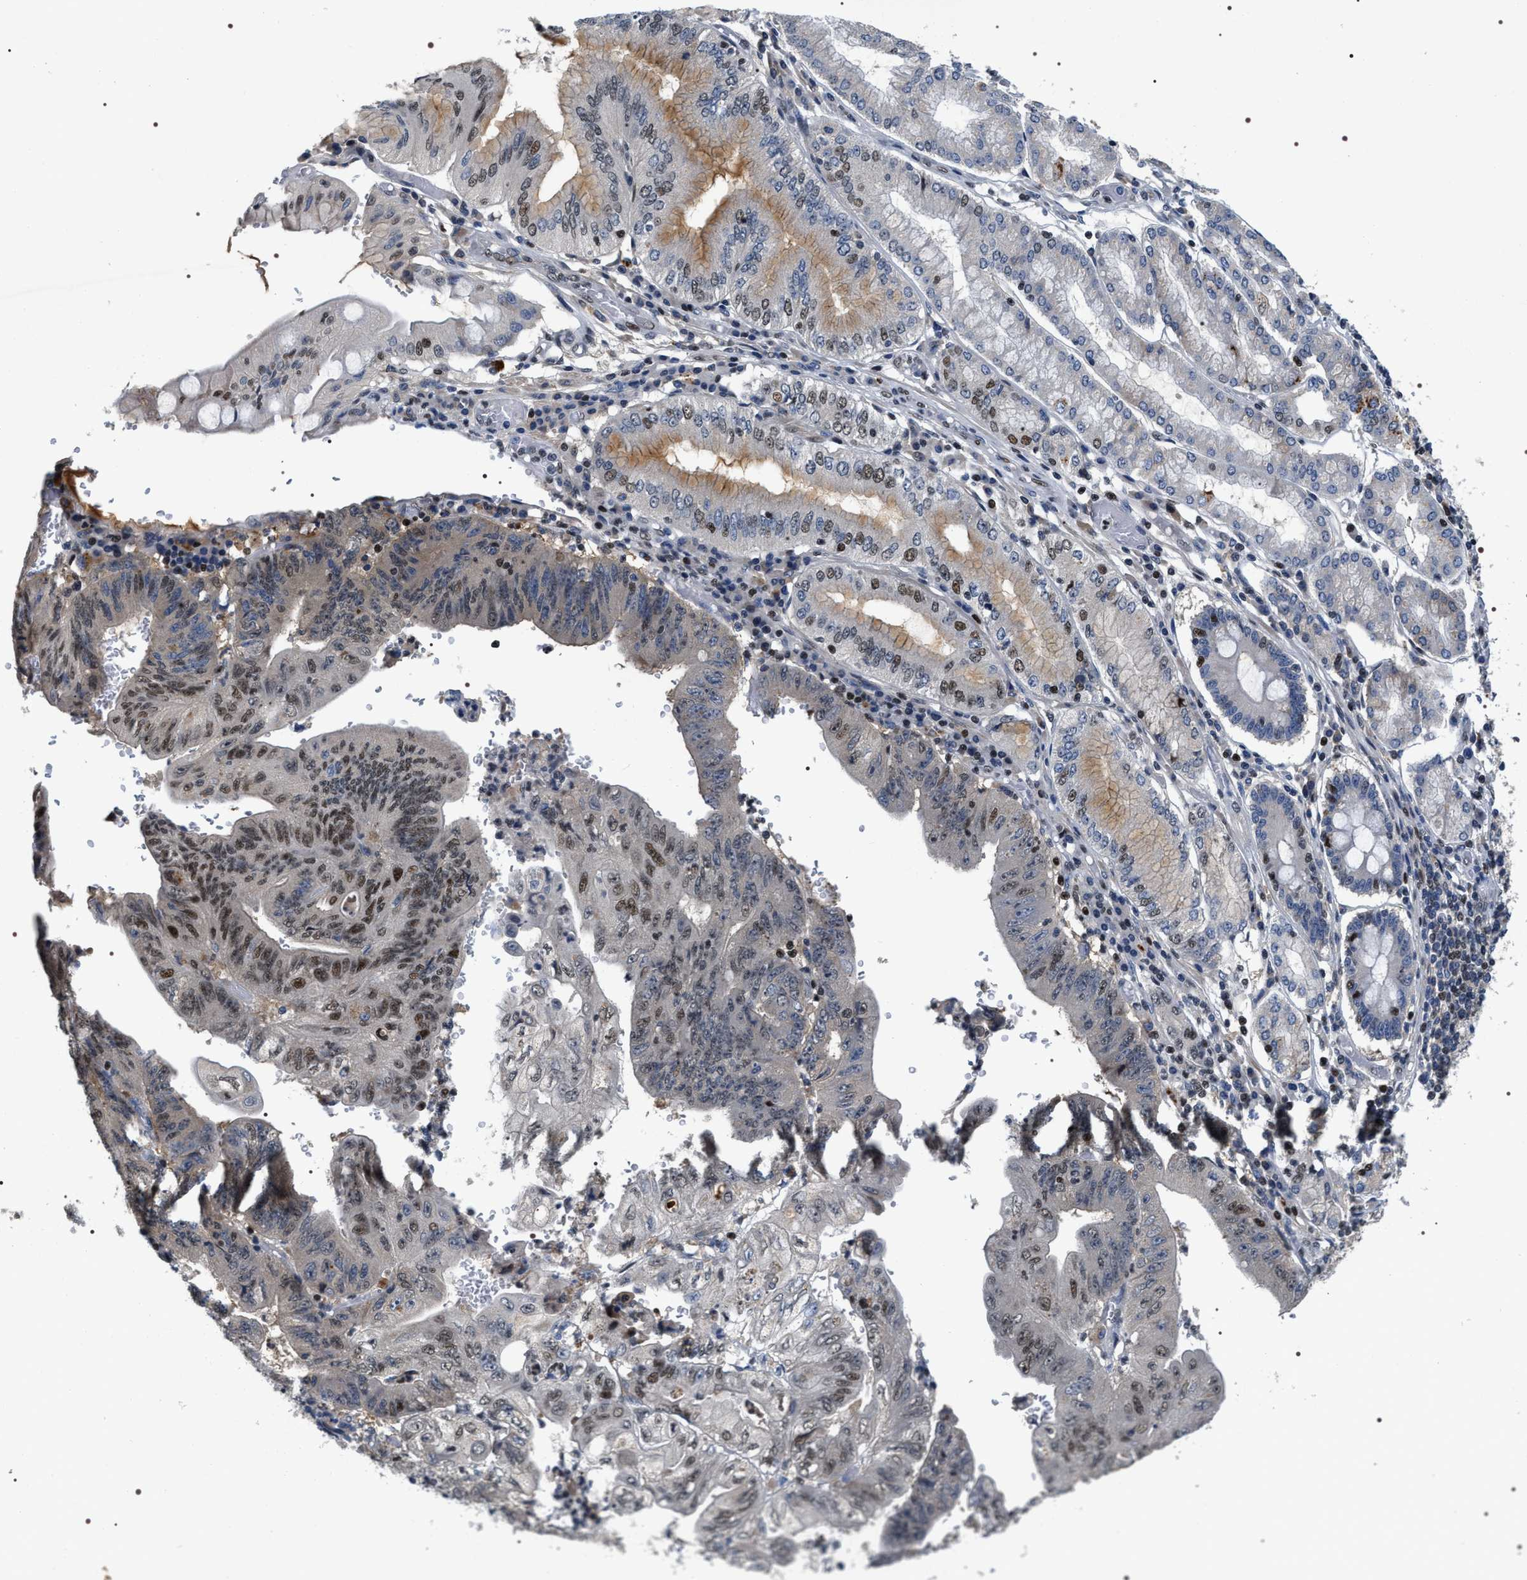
{"staining": {"intensity": "moderate", "quantity": "25%-75%", "location": "nuclear"}, "tissue": "stomach cancer", "cell_type": "Tumor cells", "image_type": "cancer", "snomed": [{"axis": "morphology", "description": "Adenocarcinoma, NOS"}, {"axis": "topography", "description": "Stomach"}], "caption": "Protein expression analysis of stomach cancer displays moderate nuclear staining in about 25%-75% of tumor cells.", "gene": "C7orf25", "patient": {"sex": "female", "age": 73}}